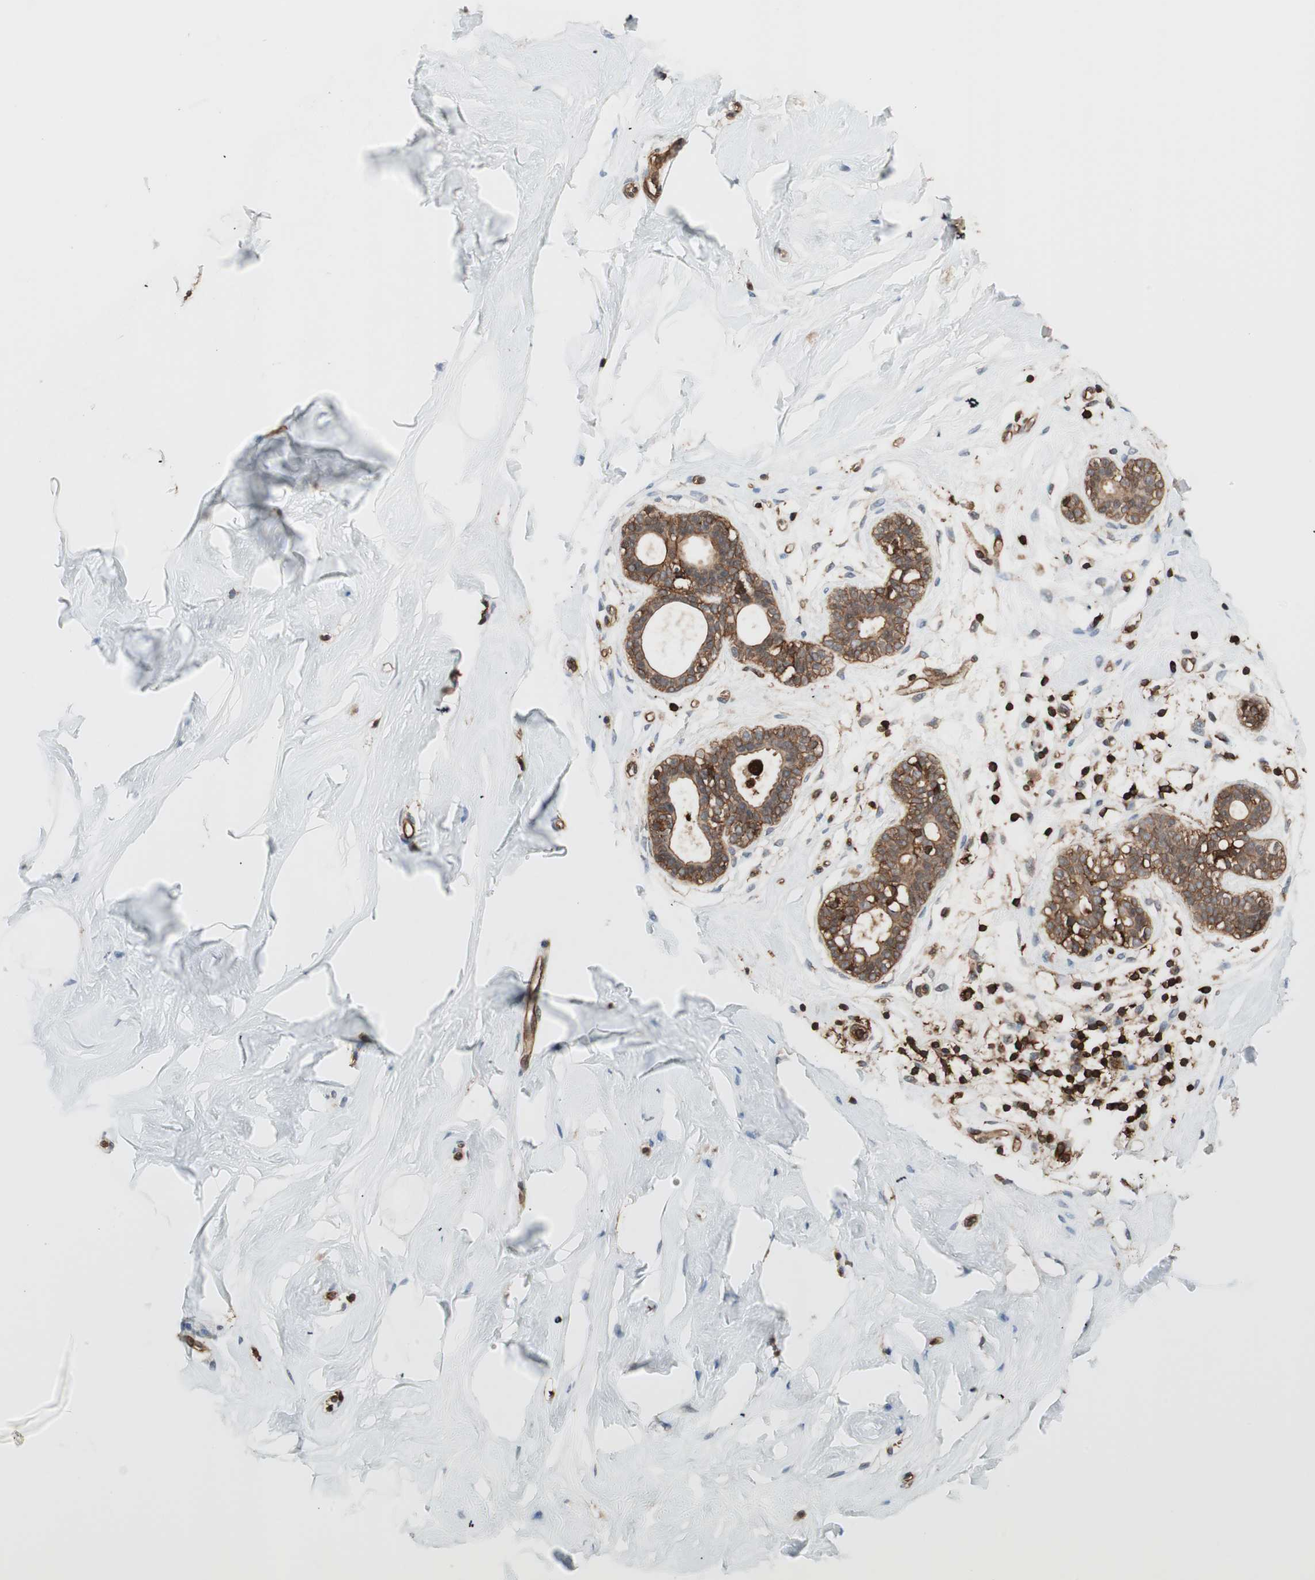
{"staining": {"intensity": "negative", "quantity": "none", "location": "none"}, "tissue": "breast", "cell_type": "Adipocytes", "image_type": "normal", "snomed": [{"axis": "morphology", "description": "Normal tissue, NOS"}, {"axis": "topography", "description": "Breast"}], "caption": "Immunohistochemistry (IHC) of normal human breast exhibits no staining in adipocytes. (Brightfield microscopy of DAB immunohistochemistry (IHC) at high magnification).", "gene": "VASP", "patient": {"sex": "female", "age": 23}}